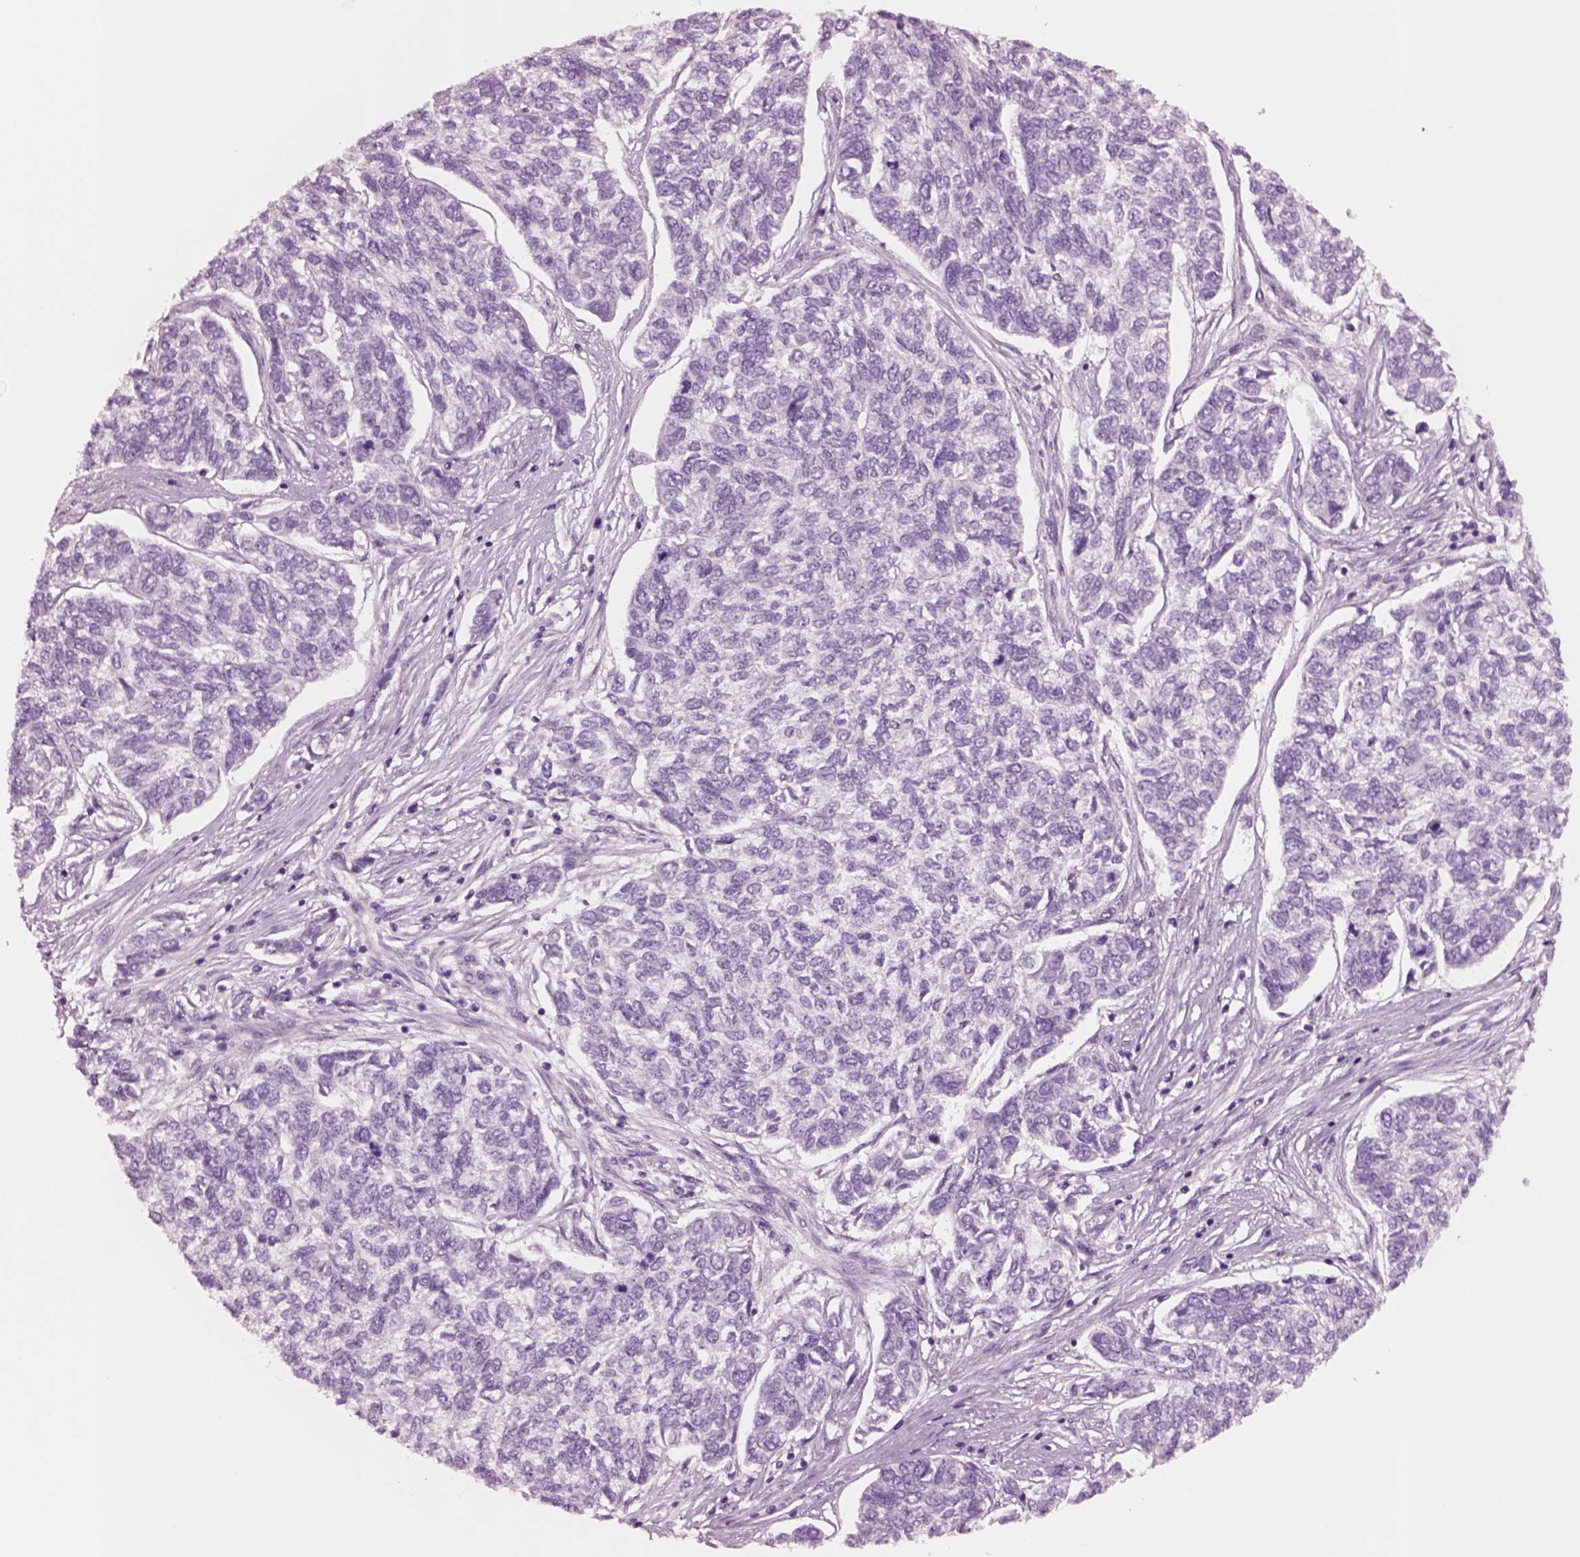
{"staining": {"intensity": "negative", "quantity": "none", "location": "none"}, "tissue": "skin cancer", "cell_type": "Tumor cells", "image_type": "cancer", "snomed": [{"axis": "morphology", "description": "Basal cell carcinoma"}, {"axis": "topography", "description": "Skin"}], "caption": "Tumor cells show no significant staining in skin cancer.", "gene": "NMRK2", "patient": {"sex": "female", "age": 65}}